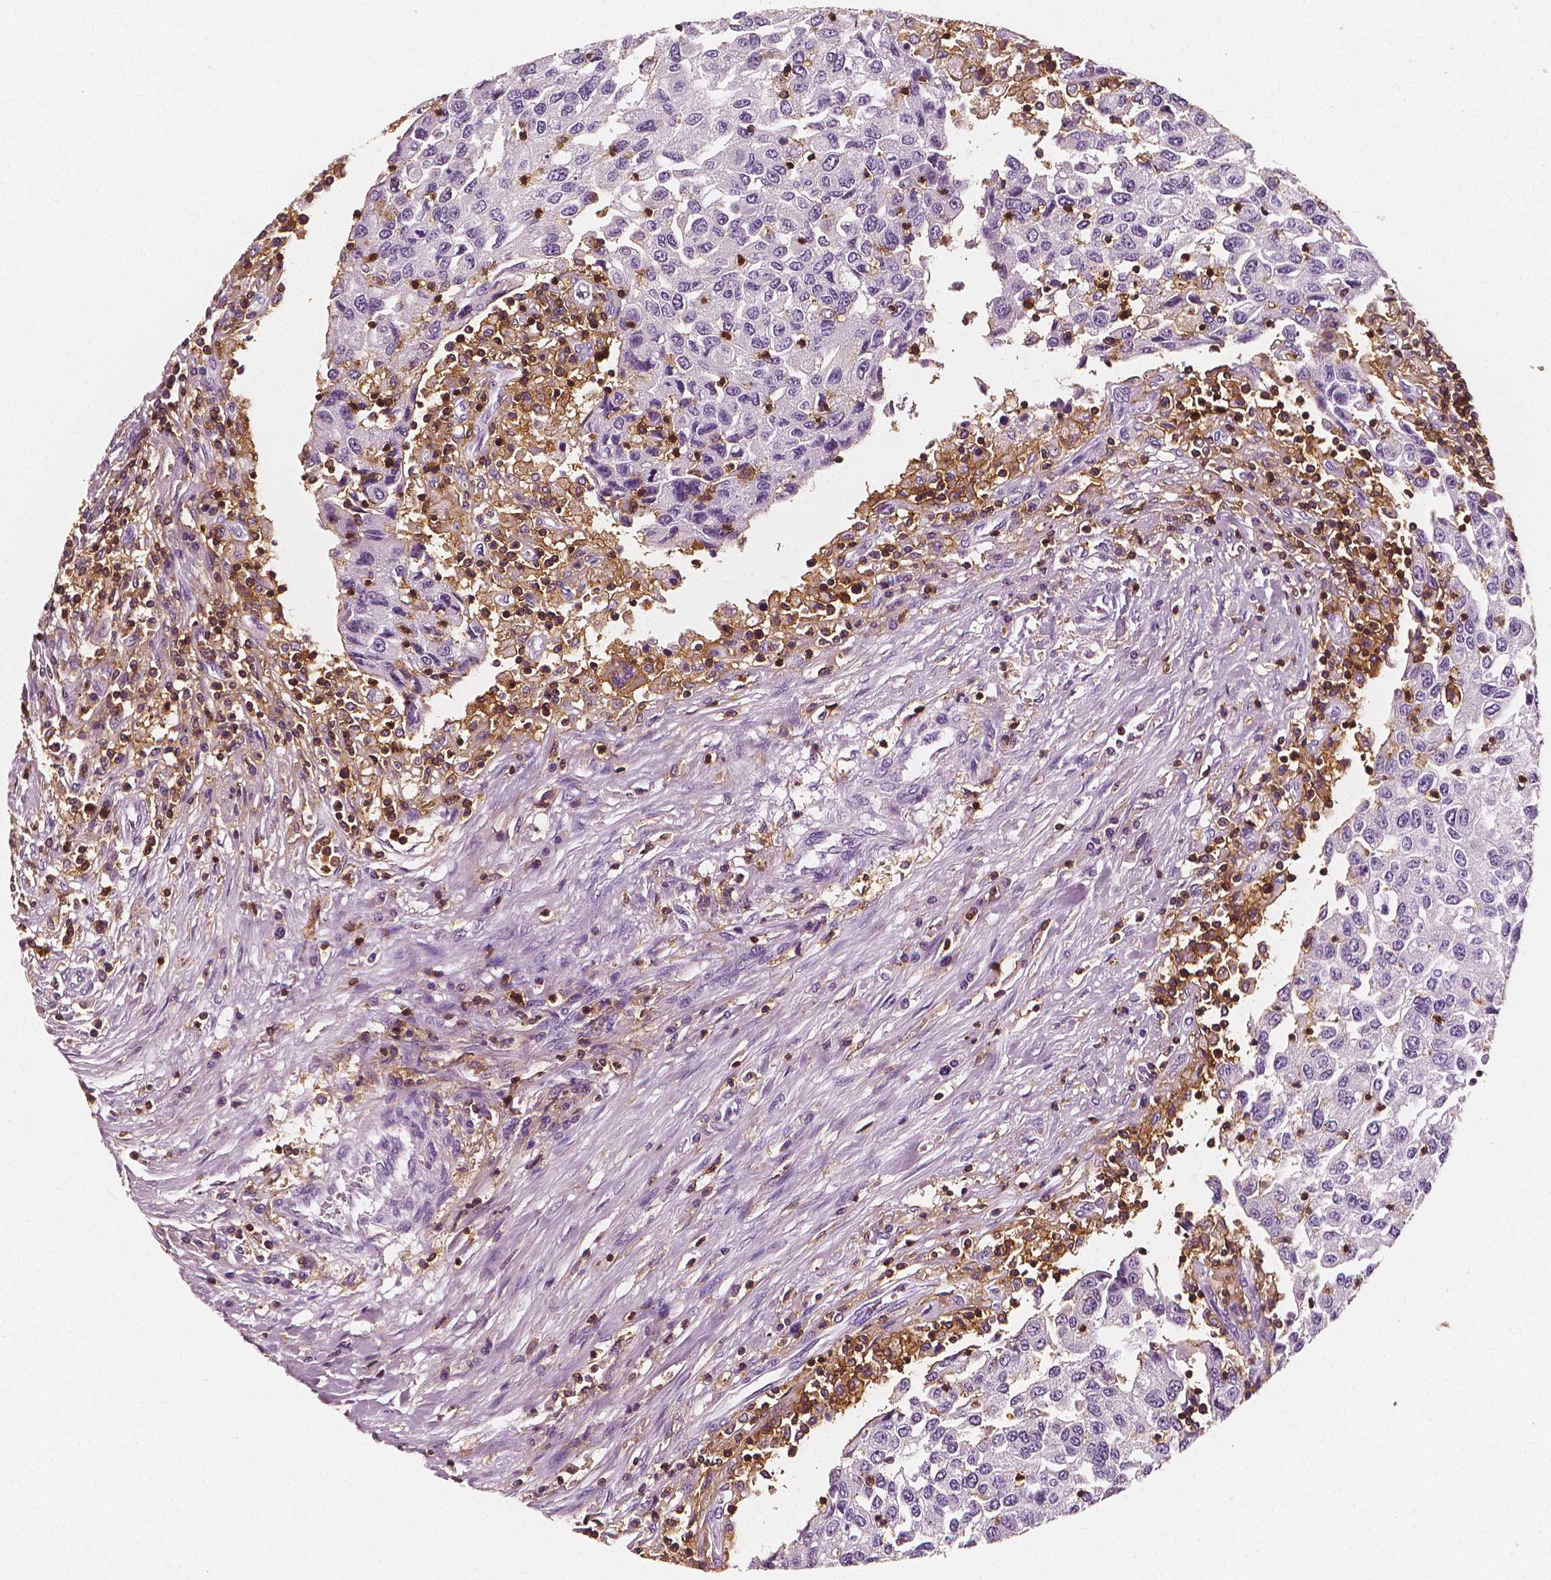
{"staining": {"intensity": "negative", "quantity": "none", "location": "none"}, "tissue": "urothelial cancer", "cell_type": "Tumor cells", "image_type": "cancer", "snomed": [{"axis": "morphology", "description": "Urothelial carcinoma, High grade"}, {"axis": "topography", "description": "Urinary bladder"}], "caption": "High-grade urothelial carcinoma was stained to show a protein in brown. There is no significant positivity in tumor cells.", "gene": "PTPRC", "patient": {"sex": "female", "age": 78}}